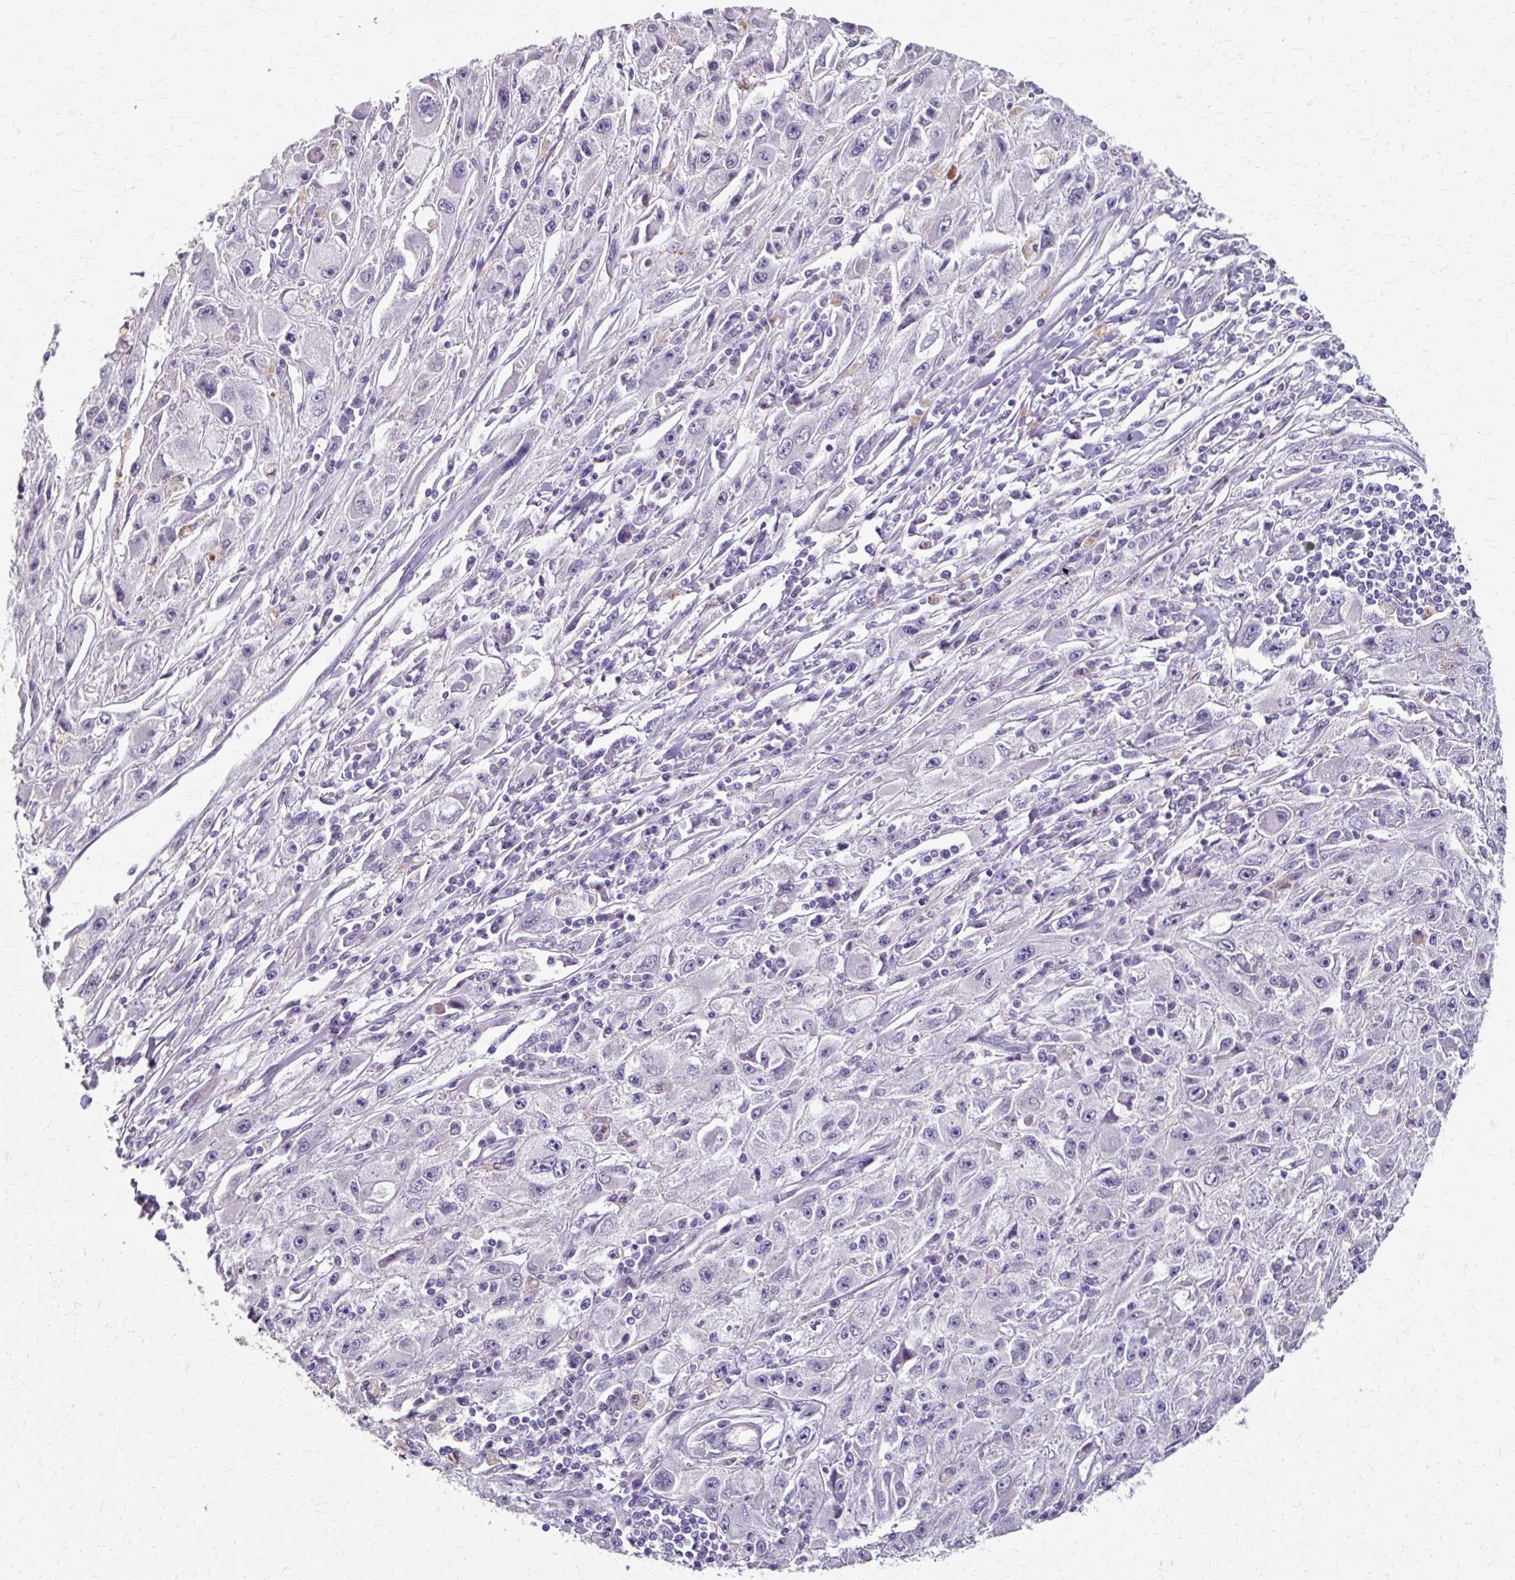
{"staining": {"intensity": "negative", "quantity": "none", "location": "none"}, "tissue": "melanoma", "cell_type": "Tumor cells", "image_type": "cancer", "snomed": [{"axis": "morphology", "description": "Malignant melanoma, Metastatic site"}, {"axis": "topography", "description": "Skin"}], "caption": "Immunohistochemistry image of neoplastic tissue: malignant melanoma (metastatic site) stained with DAB demonstrates no significant protein expression in tumor cells.", "gene": "KLHL24", "patient": {"sex": "male", "age": 53}}